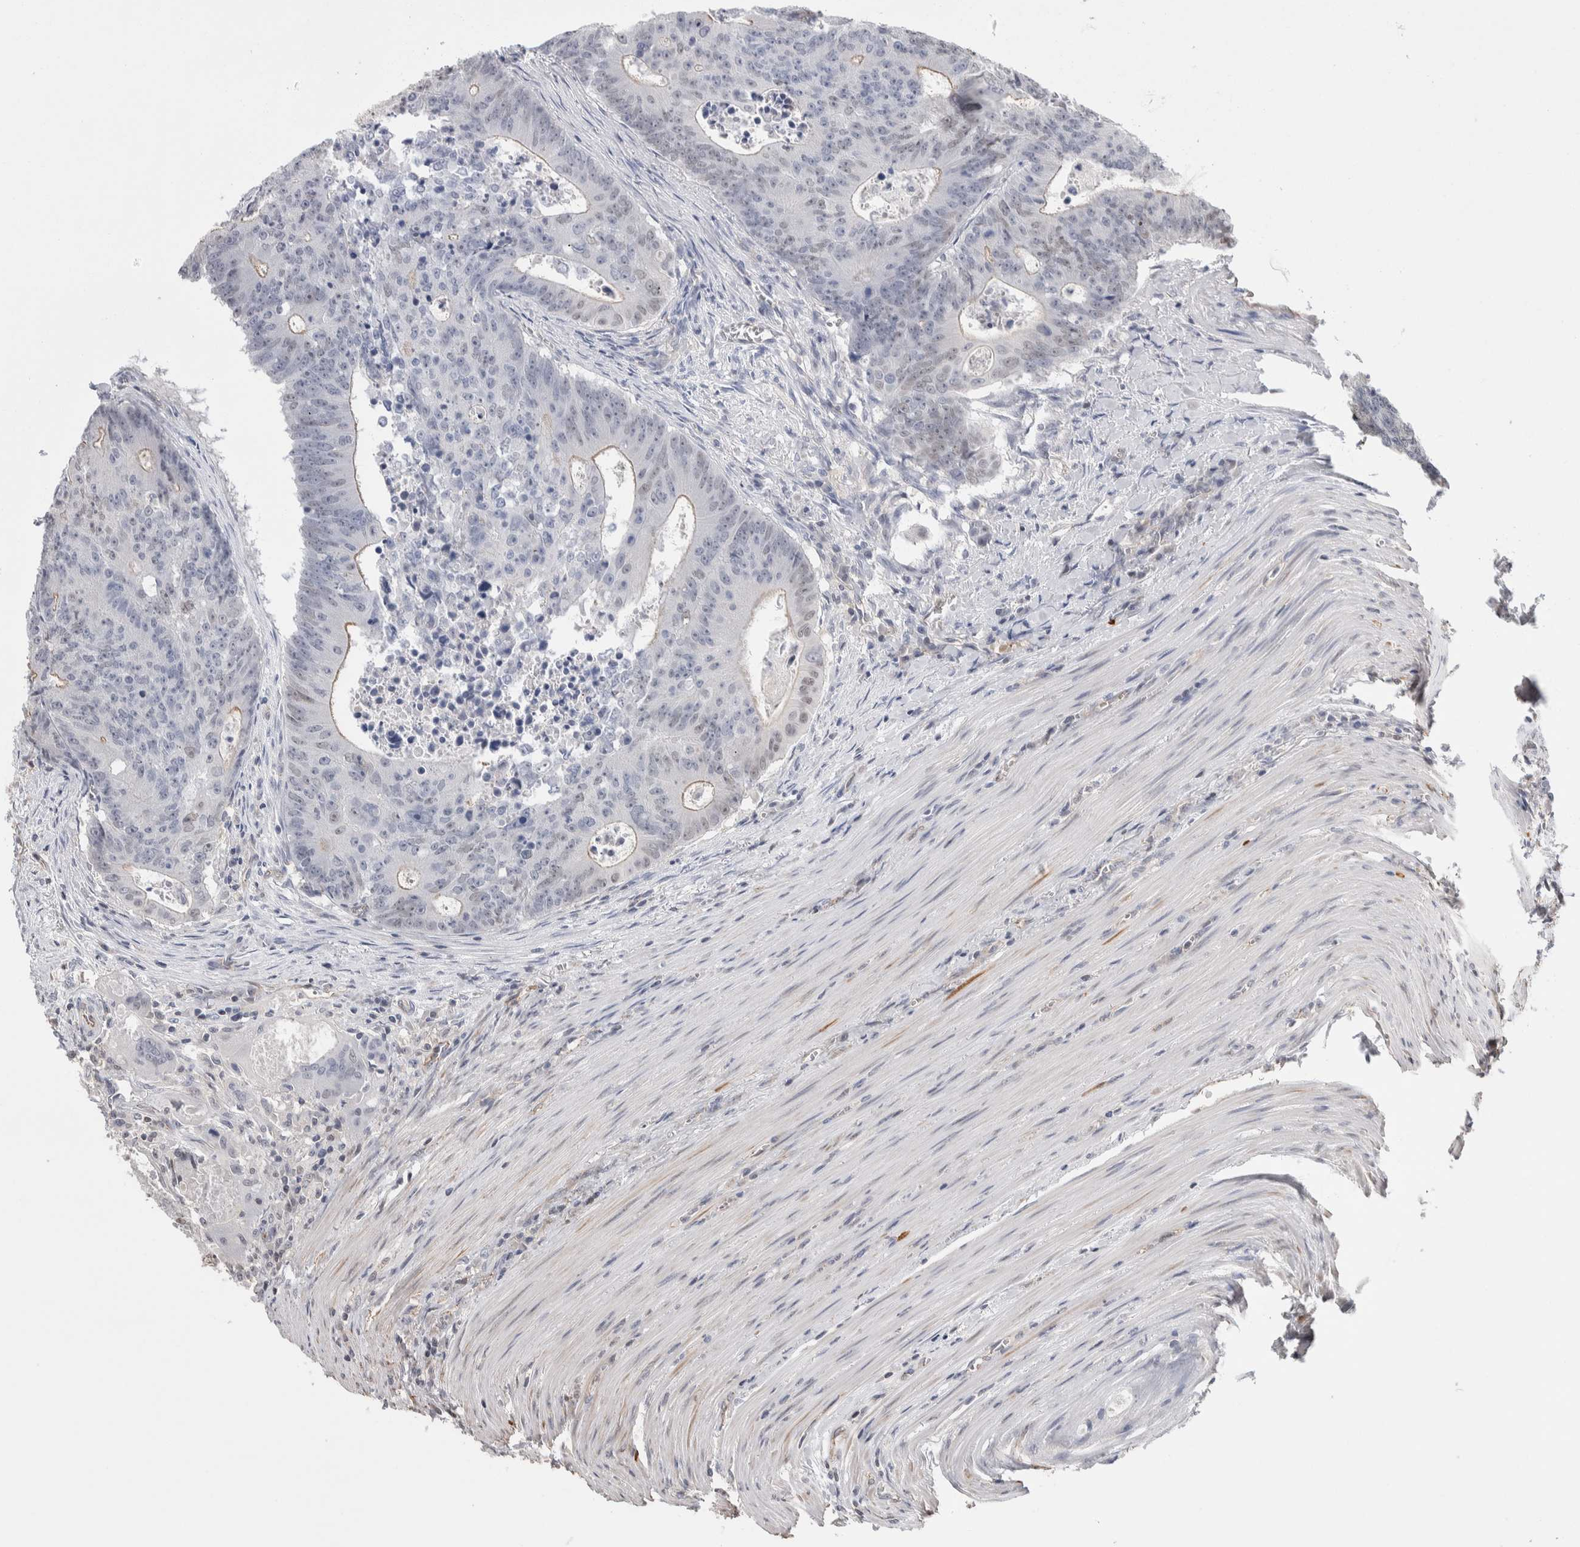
{"staining": {"intensity": "negative", "quantity": "none", "location": "none"}, "tissue": "colorectal cancer", "cell_type": "Tumor cells", "image_type": "cancer", "snomed": [{"axis": "morphology", "description": "Adenocarcinoma, NOS"}, {"axis": "topography", "description": "Colon"}], "caption": "Adenocarcinoma (colorectal) stained for a protein using immunohistochemistry reveals no expression tumor cells.", "gene": "ZBTB49", "patient": {"sex": "male", "age": 87}}